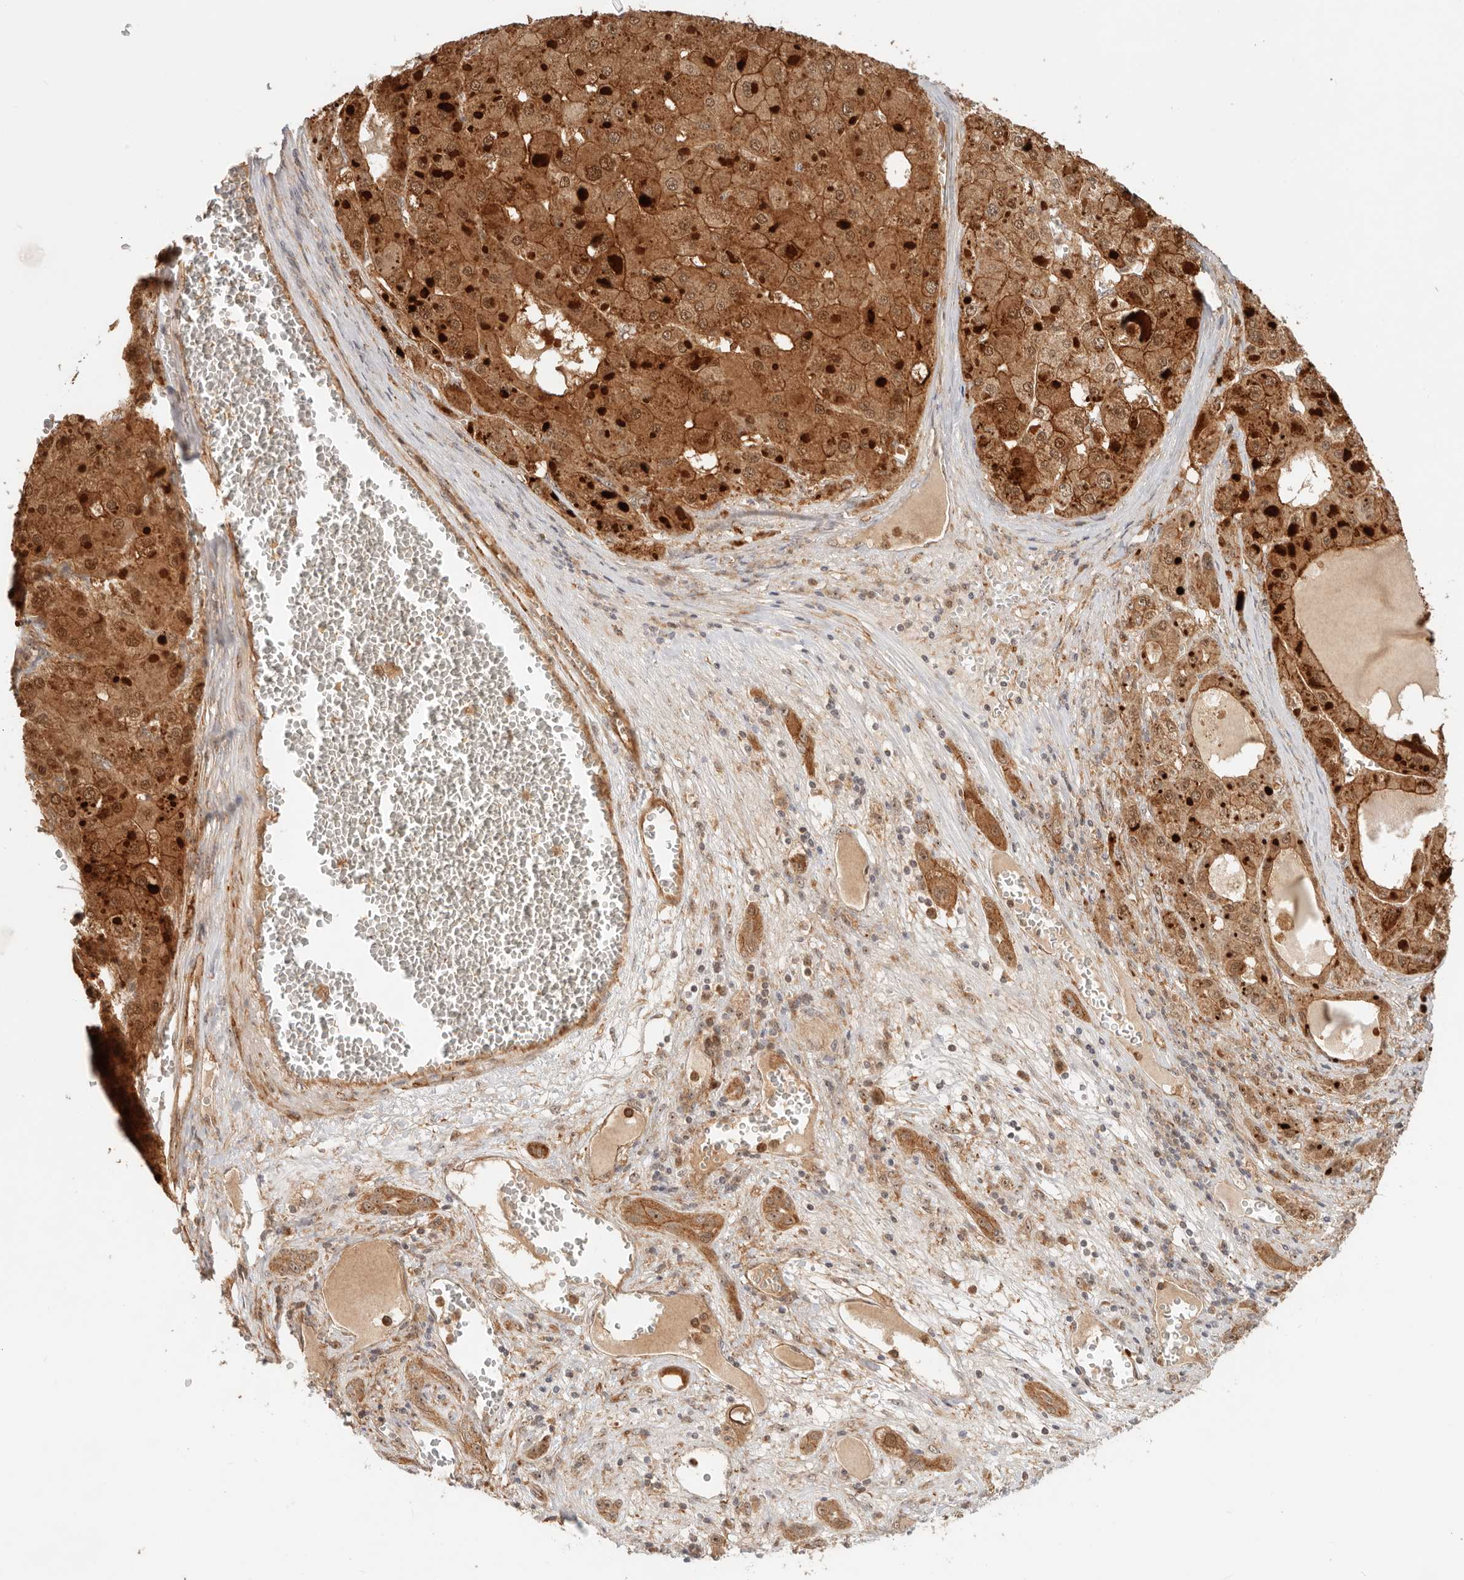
{"staining": {"intensity": "strong", "quantity": ">75%", "location": "cytoplasmic/membranous,nuclear"}, "tissue": "liver cancer", "cell_type": "Tumor cells", "image_type": "cancer", "snomed": [{"axis": "morphology", "description": "Carcinoma, Hepatocellular, NOS"}, {"axis": "topography", "description": "Liver"}], "caption": "Immunohistochemical staining of human liver cancer (hepatocellular carcinoma) reveals high levels of strong cytoplasmic/membranous and nuclear staining in about >75% of tumor cells.", "gene": "HEXD", "patient": {"sex": "female", "age": 73}}